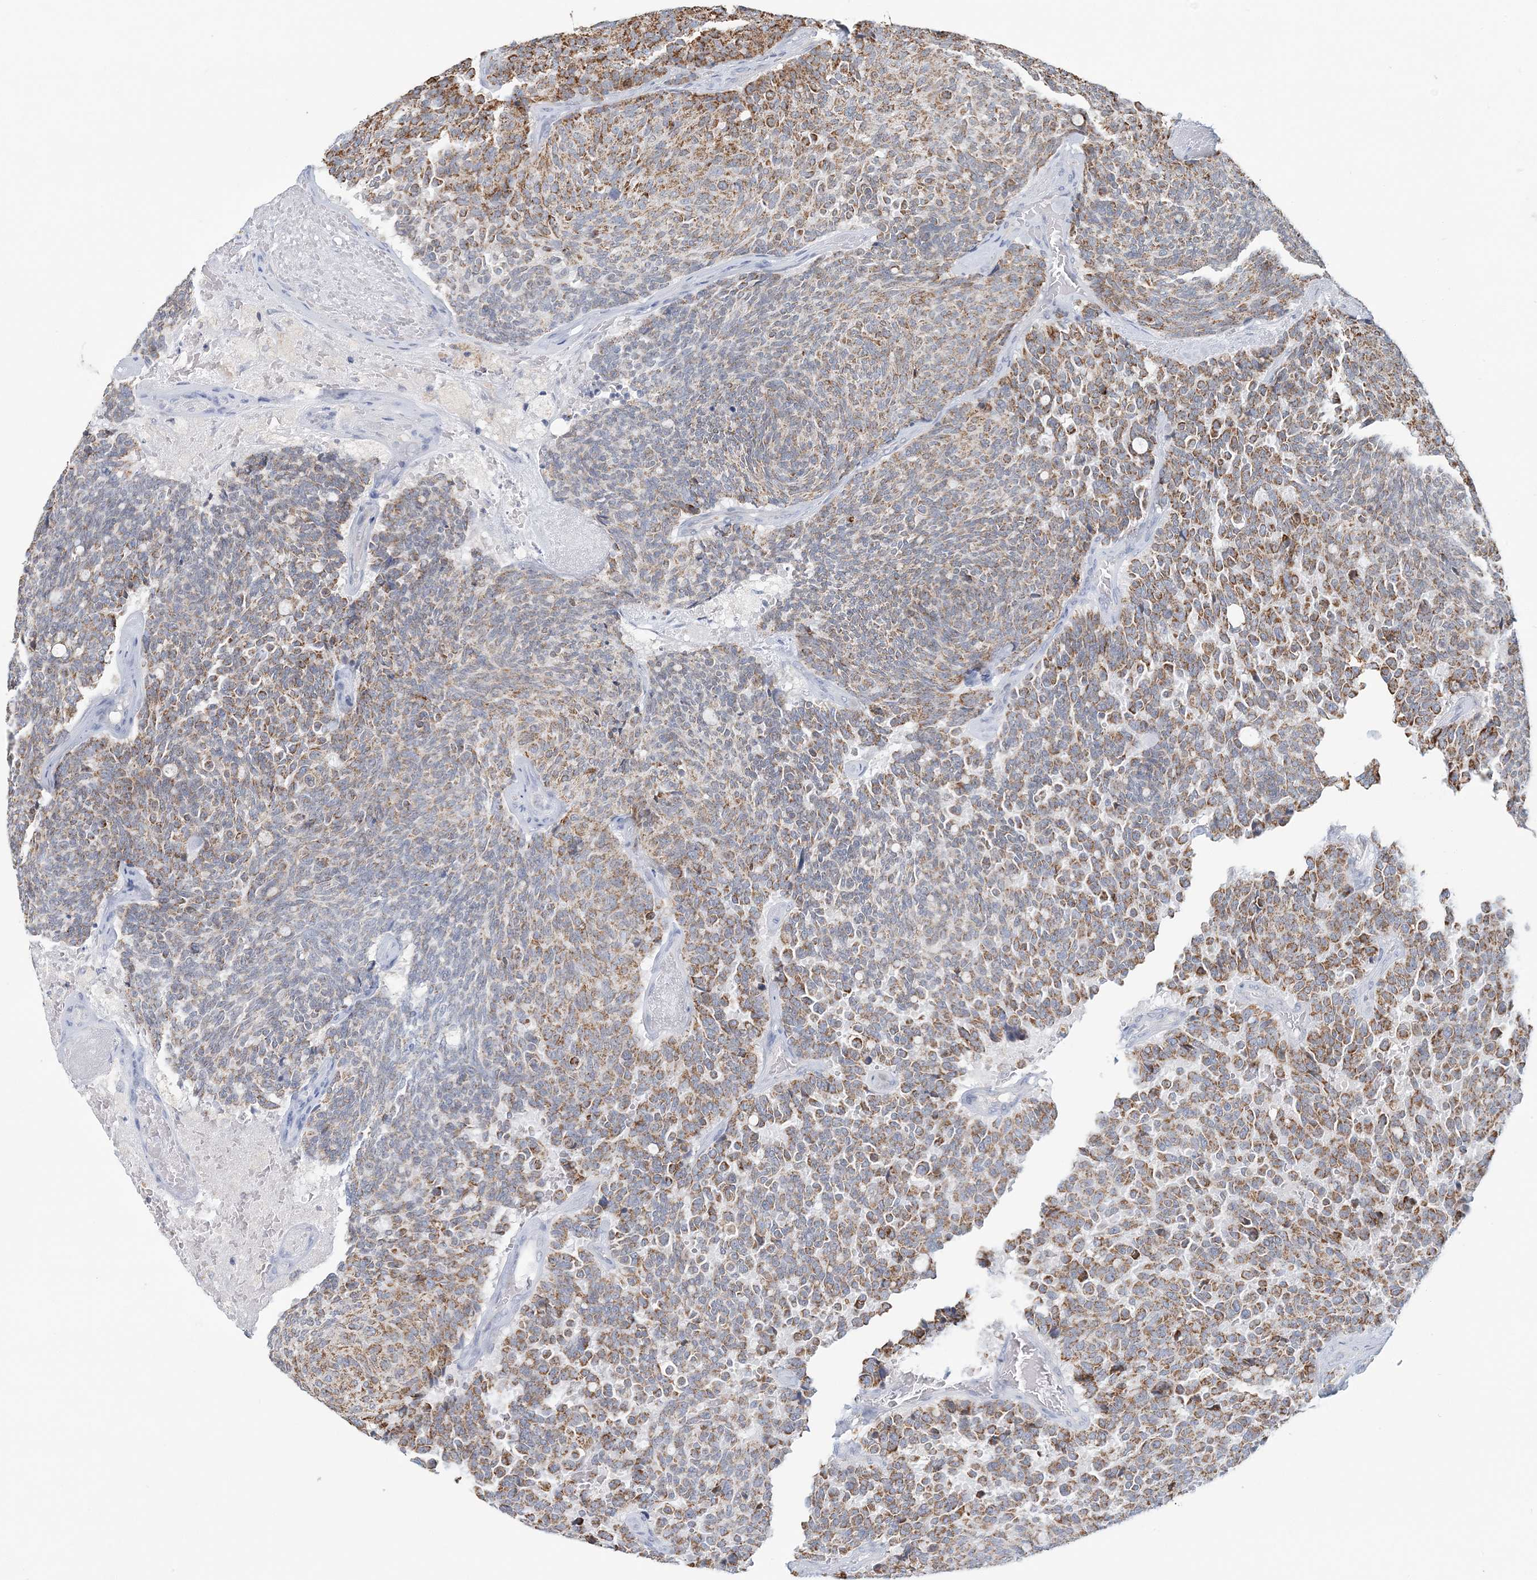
{"staining": {"intensity": "moderate", "quantity": ">75%", "location": "cytoplasmic/membranous"}, "tissue": "carcinoid", "cell_type": "Tumor cells", "image_type": "cancer", "snomed": [{"axis": "morphology", "description": "Carcinoid, malignant, NOS"}, {"axis": "topography", "description": "Pancreas"}], "caption": "A histopathology image of human carcinoid stained for a protein shows moderate cytoplasmic/membranous brown staining in tumor cells. (DAB (3,3'-diaminobenzidine) = brown stain, brightfield microscopy at high magnification).", "gene": "BDH1", "patient": {"sex": "female", "age": 54}}